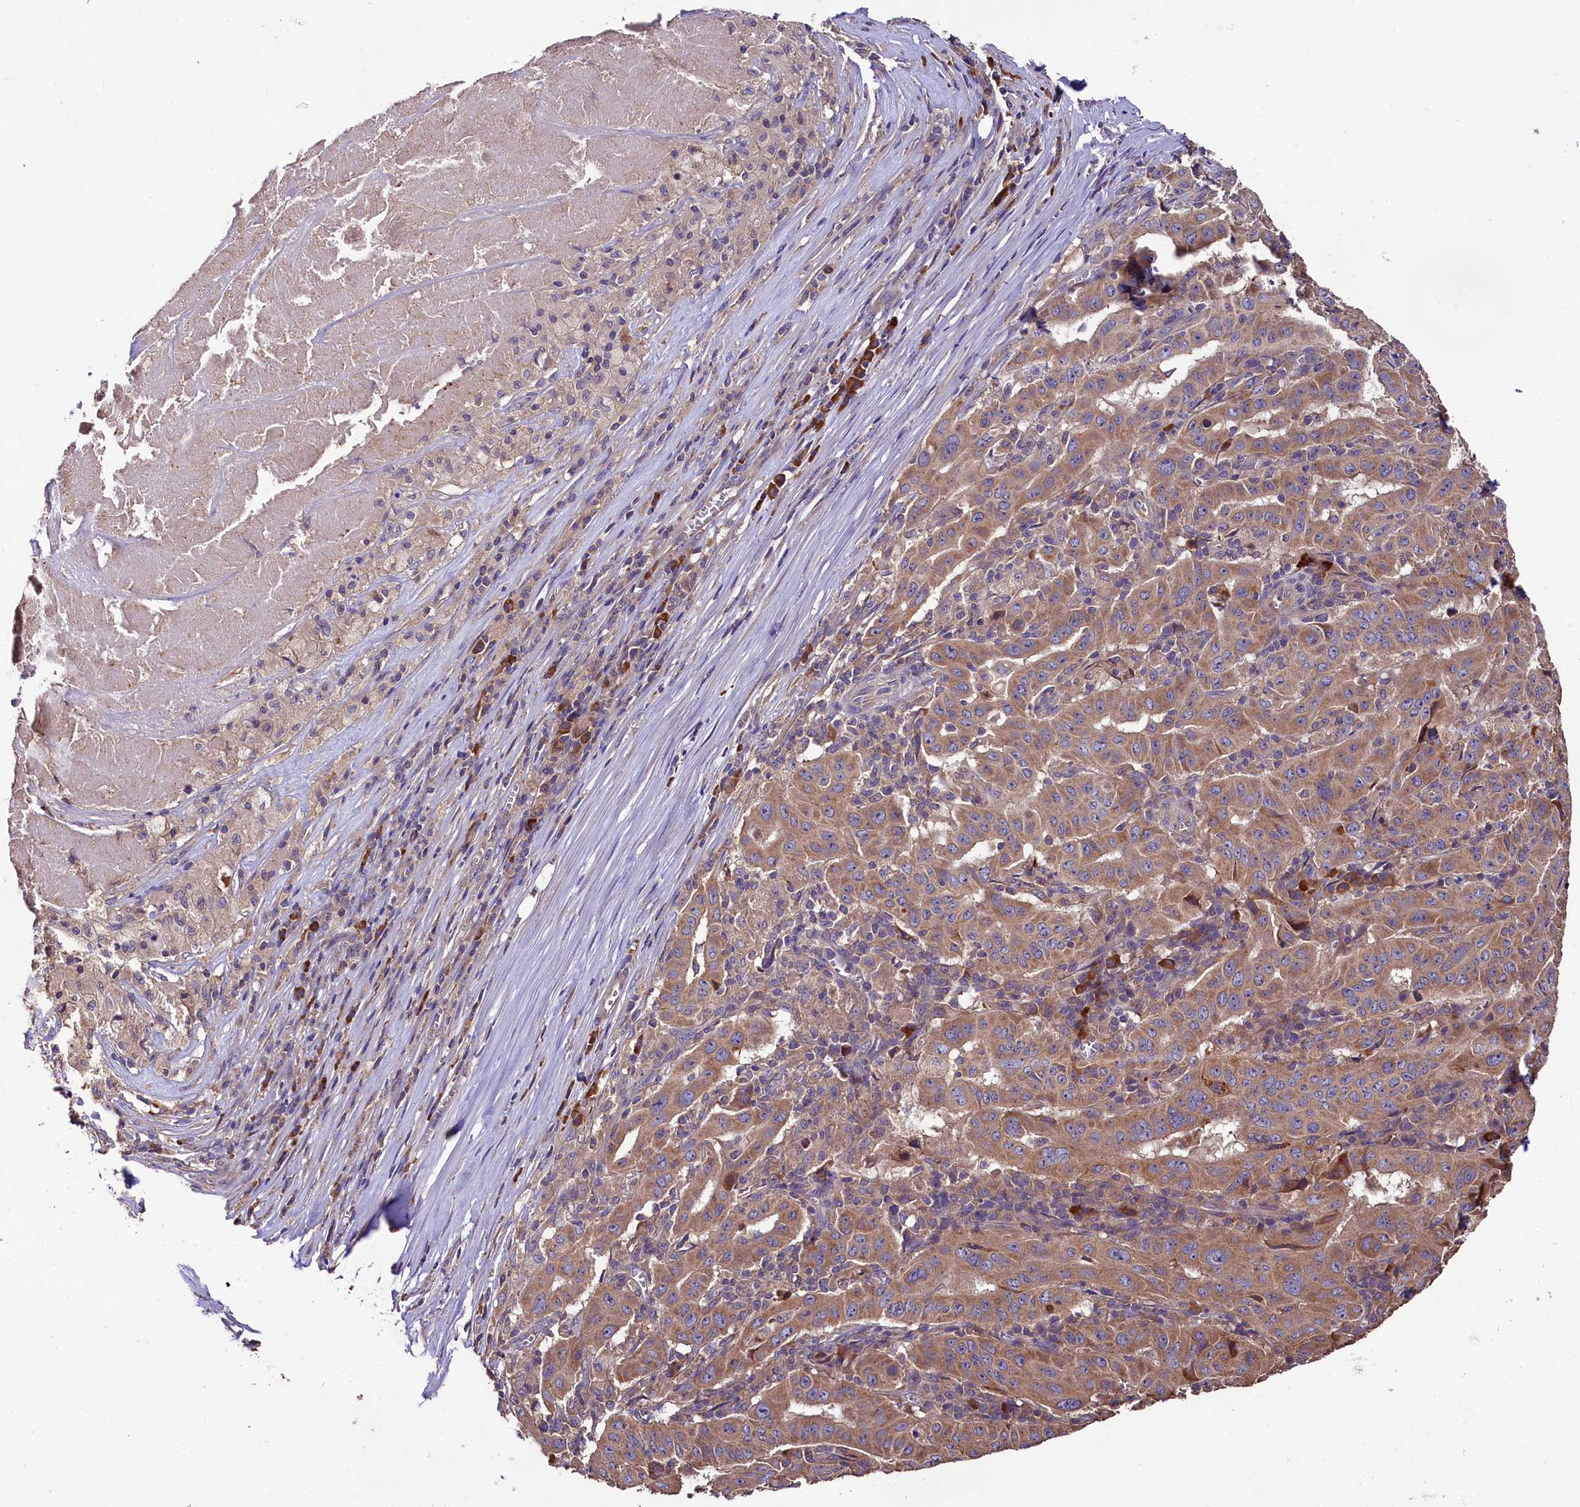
{"staining": {"intensity": "moderate", "quantity": ">75%", "location": "cytoplasmic/membranous"}, "tissue": "pancreatic cancer", "cell_type": "Tumor cells", "image_type": "cancer", "snomed": [{"axis": "morphology", "description": "Adenocarcinoma, NOS"}, {"axis": "topography", "description": "Pancreas"}], "caption": "IHC histopathology image of neoplastic tissue: pancreatic cancer stained using immunohistochemistry (IHC) demonstrates medium levels of moderate protein expression localized specifically in the cytoplasmic/membranous of tumor cells, appearing as a cytoplasmic/membranous brown color.", "gene": "ENKD1", "patient": {"sex": "male", "age": 63}}